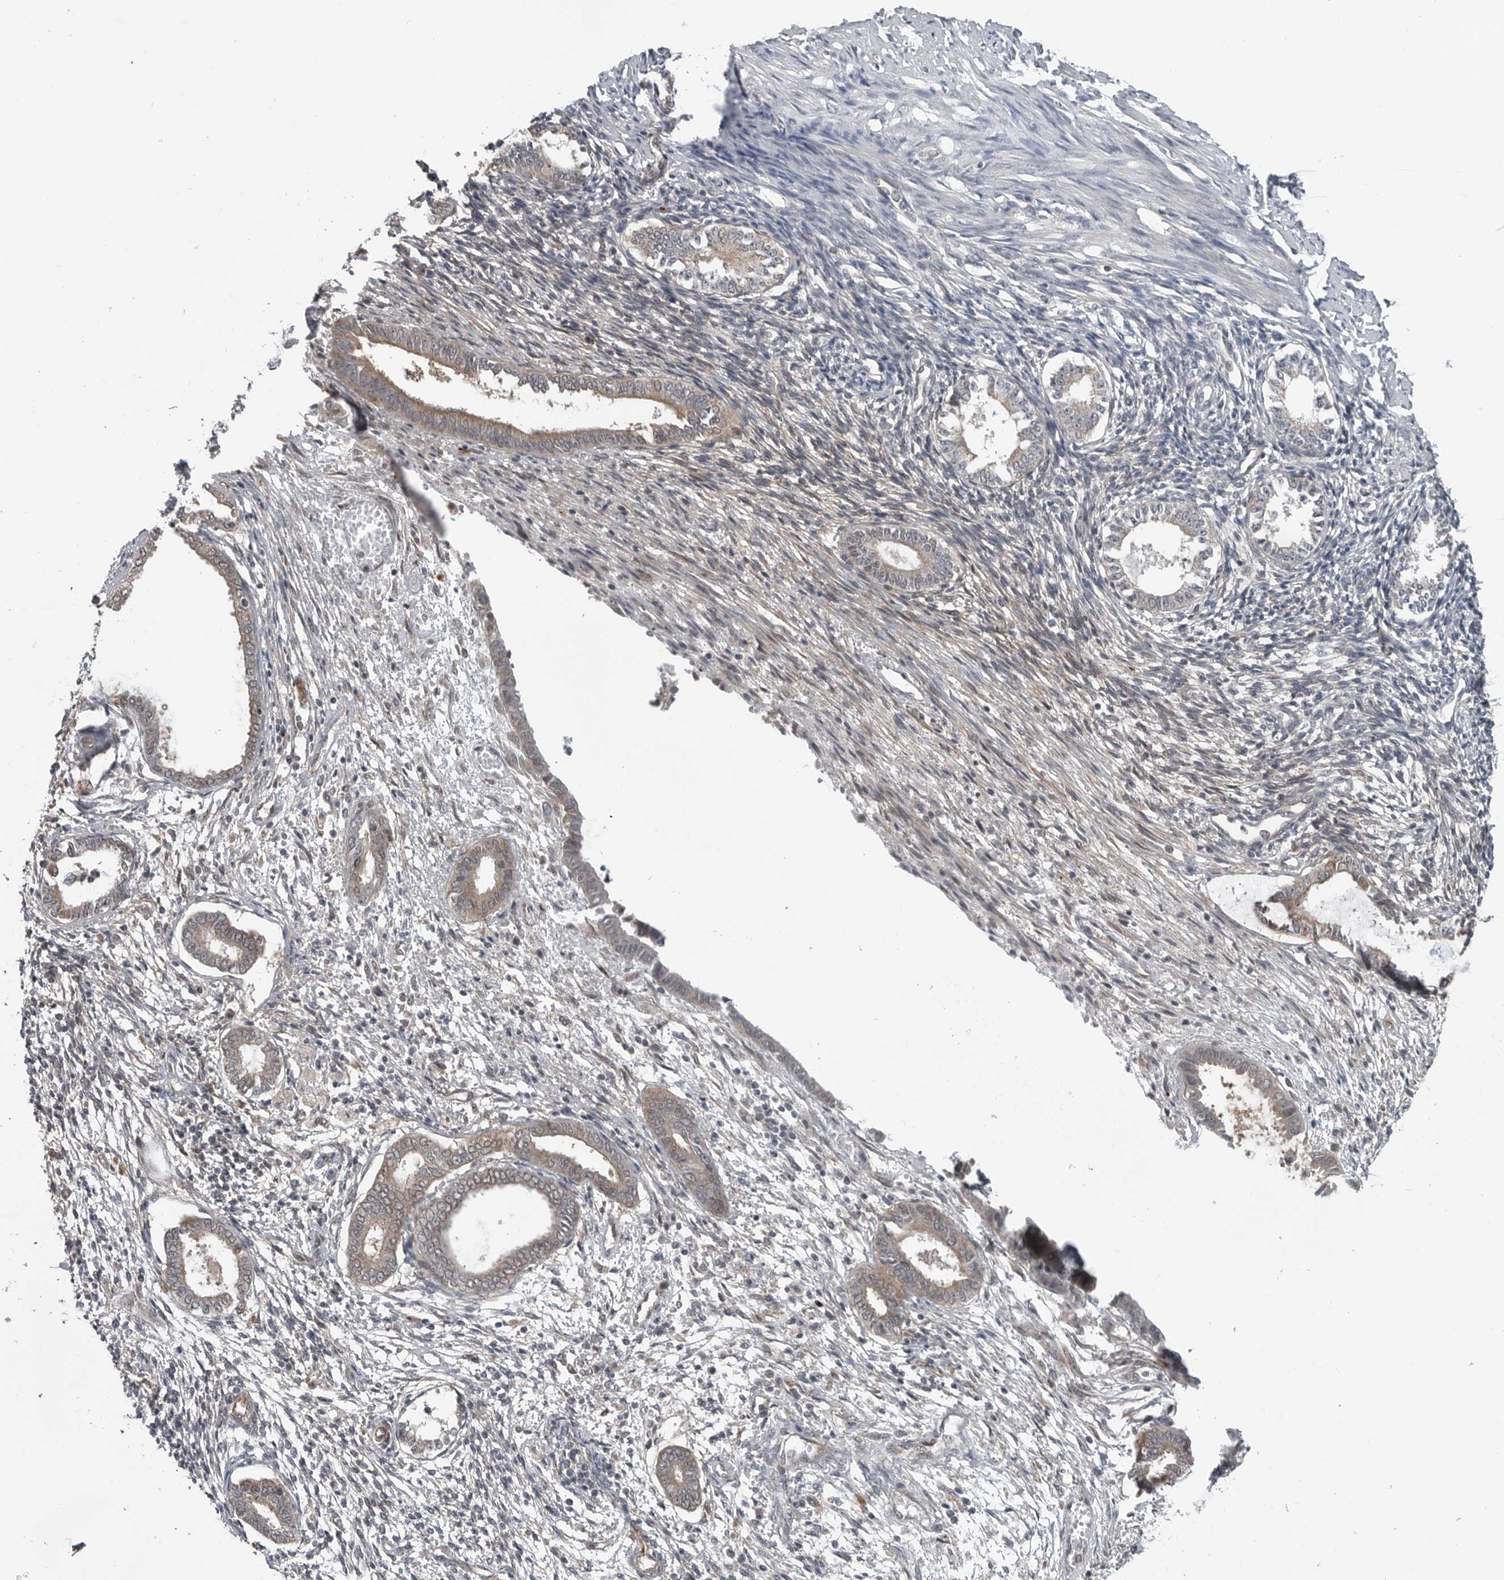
{"staining": {"intensity": "negative", "quantity": "none", "location": "none"}, "tissue": "endometrium", "cell_type": "Cells in endometrial stroma", "image_type": "normal", "snomed": [{"axis": "morphology", "description": "Normal tissue, NOS"}, {"axis": "topography", "description": "Endometrium"}], "caption": "A photomicrograph of endometrium stained for a protein exhibits no brown staining in cells in endometrial stroma. (Immunohistochemistry (ihc), brightfield microscopy, high magnification).", "gene": "FAAP100", "patient": {"sex": "female", "age": 56}}